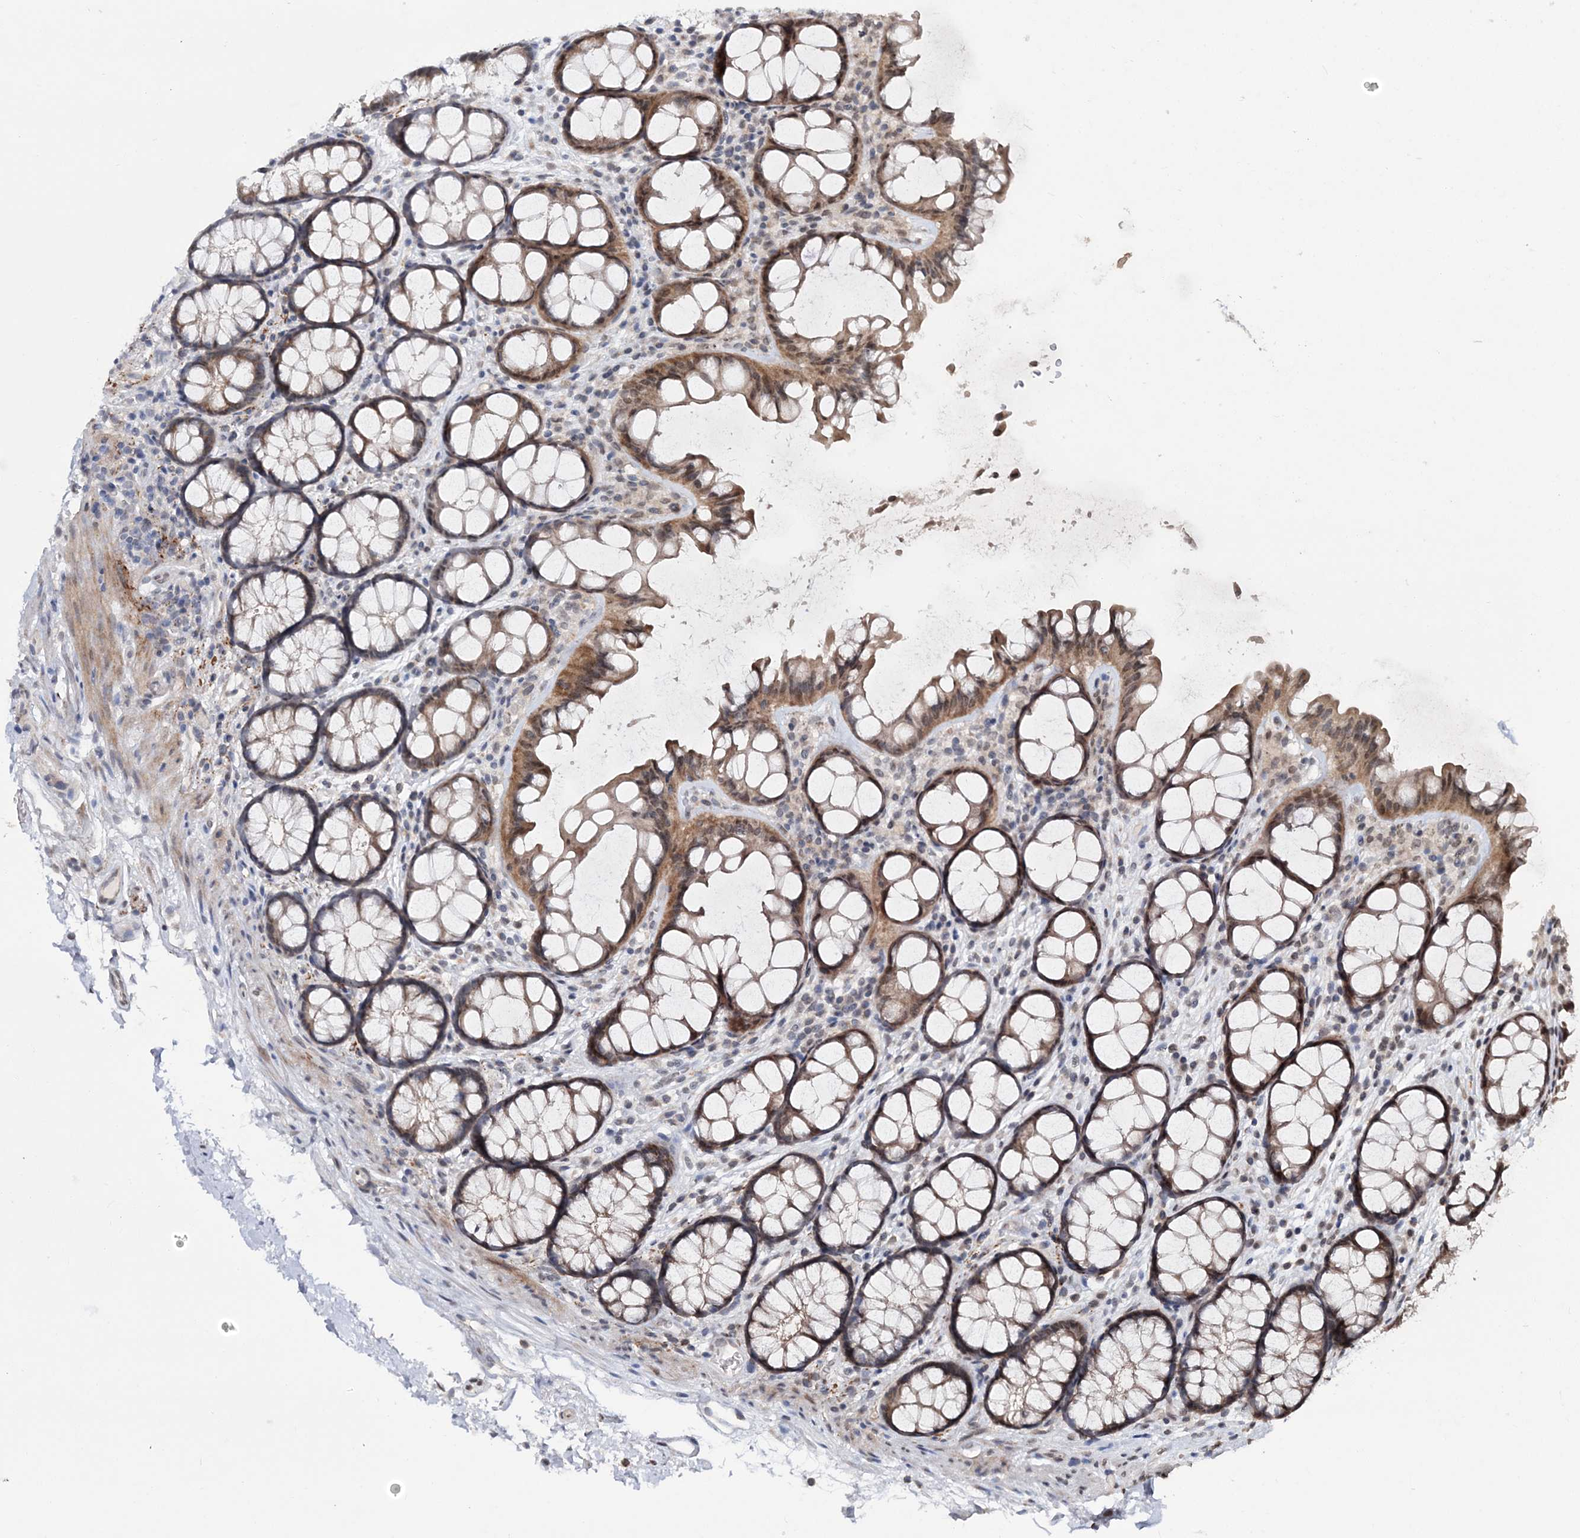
{"staining": {"intensity": "moderate", "quantity": ">75%", "location": "cytoplasmic/membranous,nuclear"}, "tissue": "colon", "cell_type": "Endothelial cells", "image_type": "normal", "snomed": [{"axis": "morphology", "description": "Normal tissue, NOS"}, {"axis": "topography", "description": "Colon"}], "caption": "Protein expression analysis of normal colon displays moderate cytoplasmic/membranous,nuclear positivity in approximately >75% of endothelial cells.", "gene": "SOWAHB", "patient": {"sex": "female", "age": 82}}